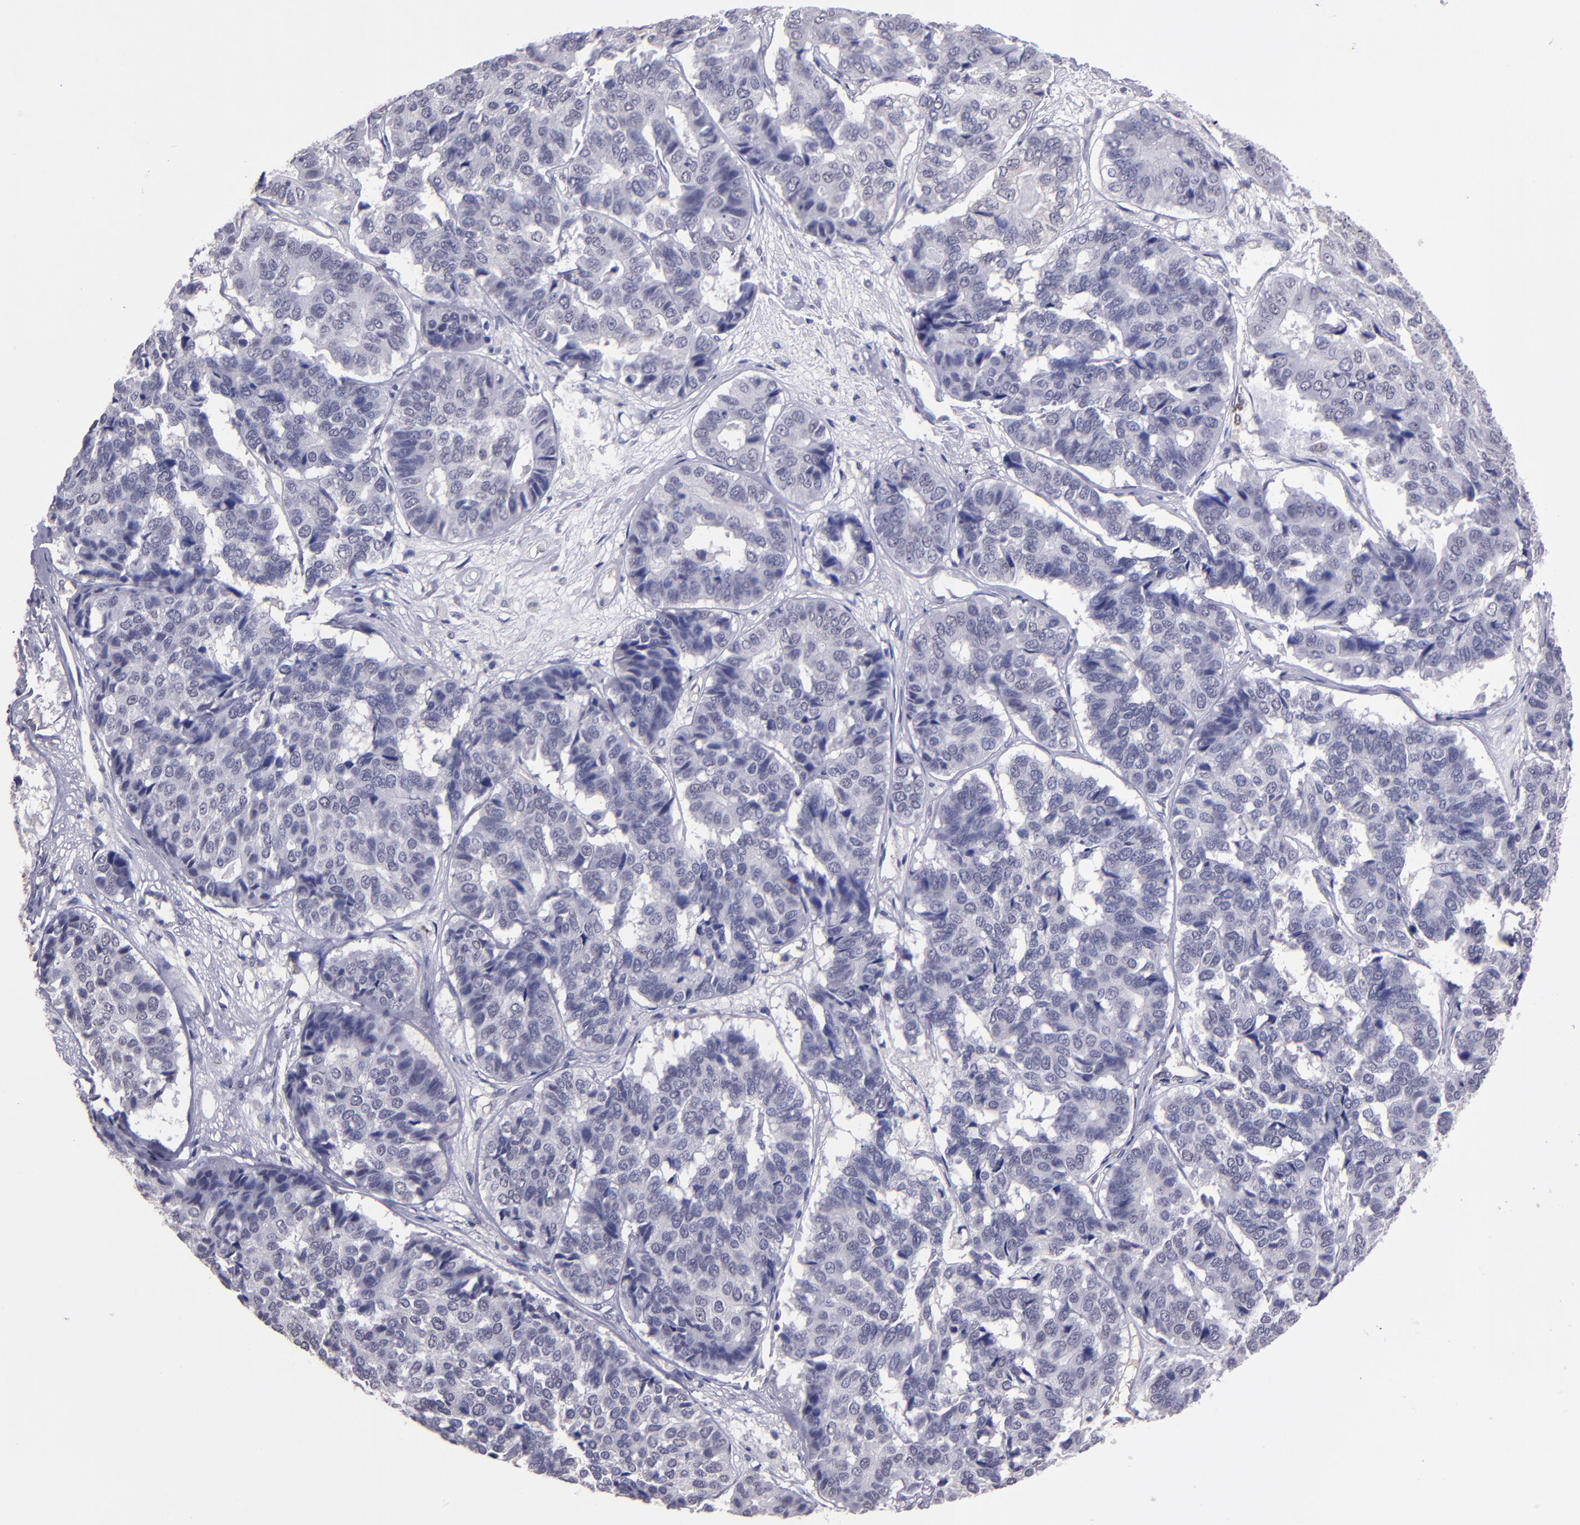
{"staining": {"intensity": "negative", "quantity": "none", "location": "none"}, "tissue": "pancreatic cancer", "cell_type": "Tumor cells", "image_type": "cancer", "snomed": [{"axis": "morphology", "description": "Adenocarcinoma, NOS"}, {"axis": "topography", "description": "Pancreas"}], "caption": "Immunohistochemistry (IHC) image of neoplastic tissue: human pancreatic cancer (adenocarcinoma) stained with DAB reveals no significant protein staining in tumor cells.", "gene": "CEBPE", "patient": {"sex": "male", "age": 50}}